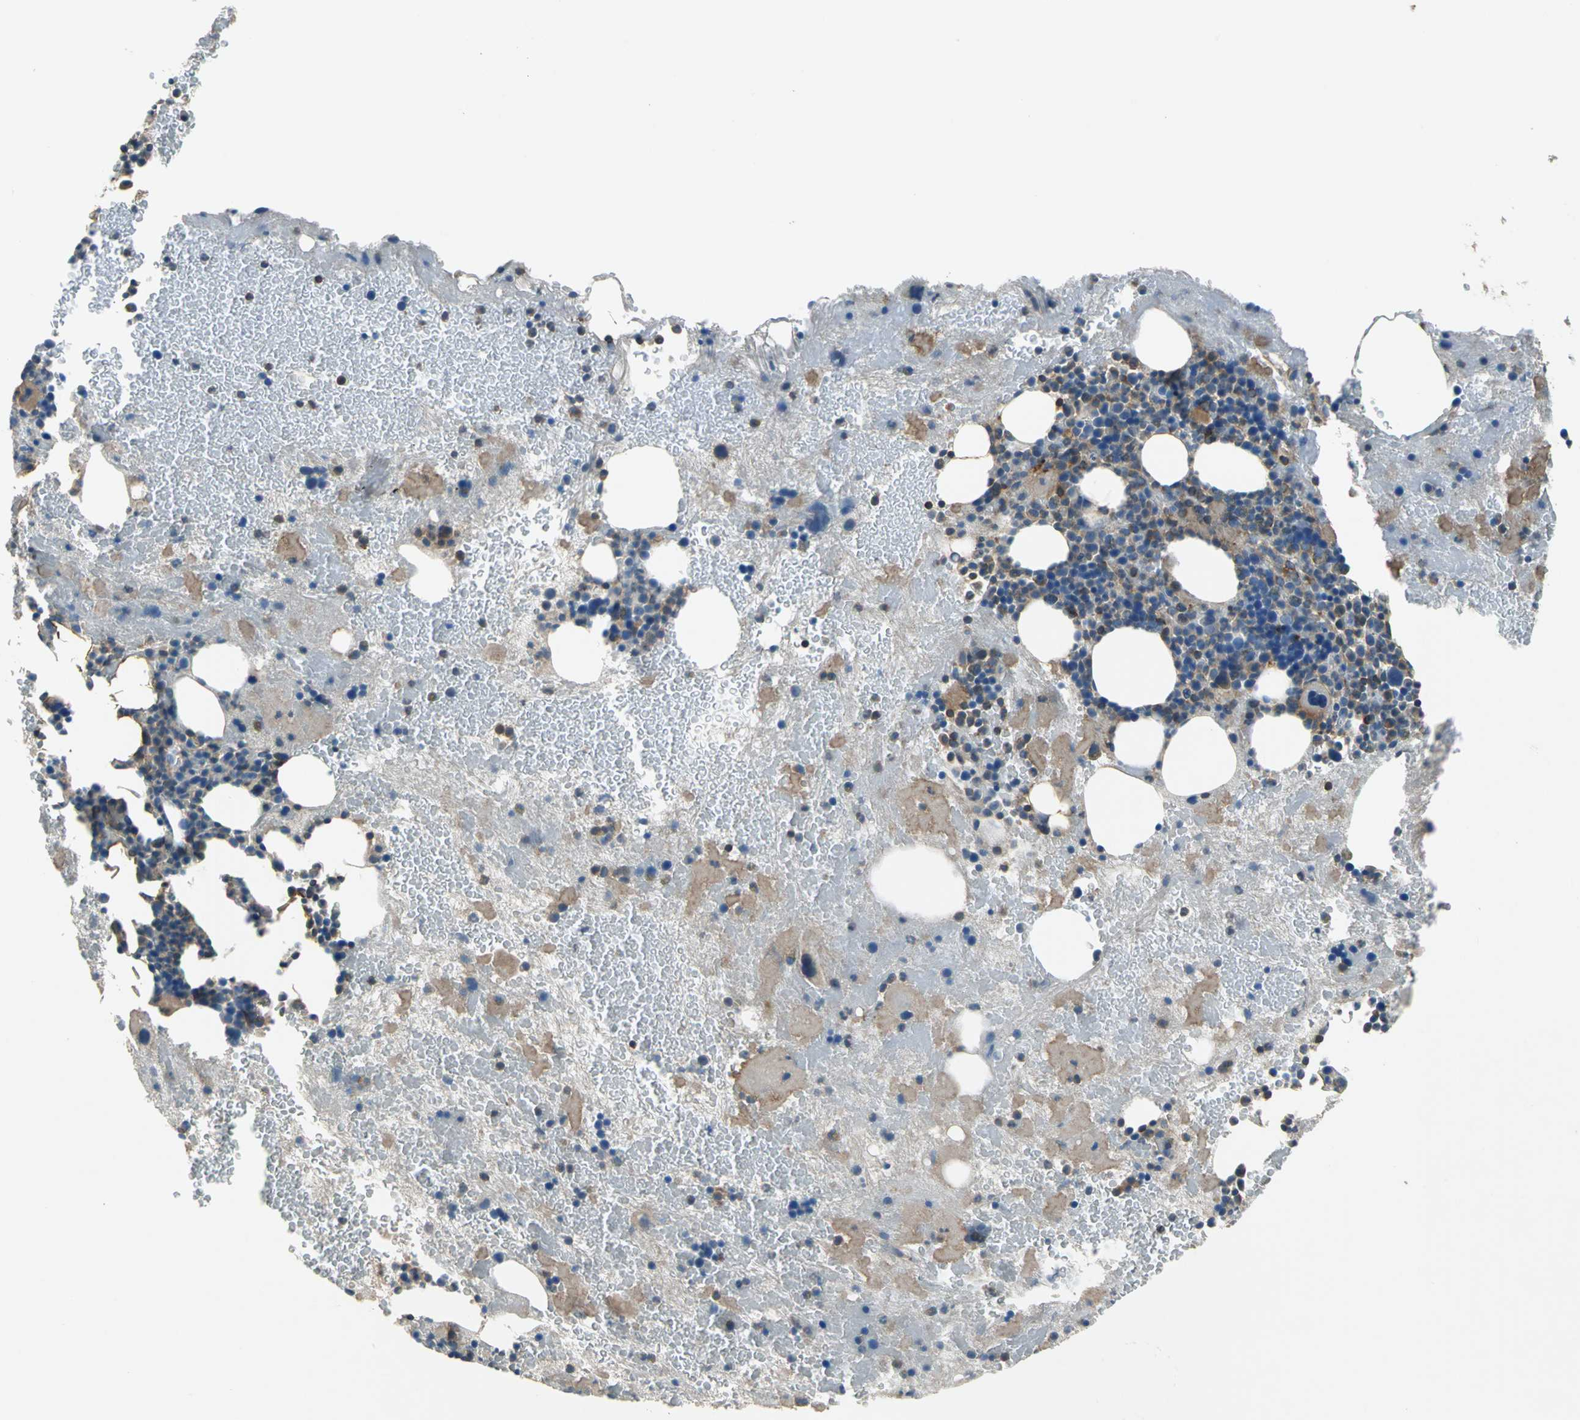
{"staining": {"intensity": "moderate", "quantity": "<25%", "location": "cytoplasmic/membranous"}, "tissue": "bone marrow", "cell_type": "Hematopoietic cells", "image_type": "normal", "snomed": [{"axis": "morphology", "description": "Normal tissue, NOS"}, {"axis": "topography", "description": "Bone marrow"}], "caption": "Hematopoietic cells reveal low levels of moderate cytoplasmic/membranous staining in about <25% of cells in normal bone marrow.", "gene": "PRKCA", "patient": {"sex": "male", "age": 76}}